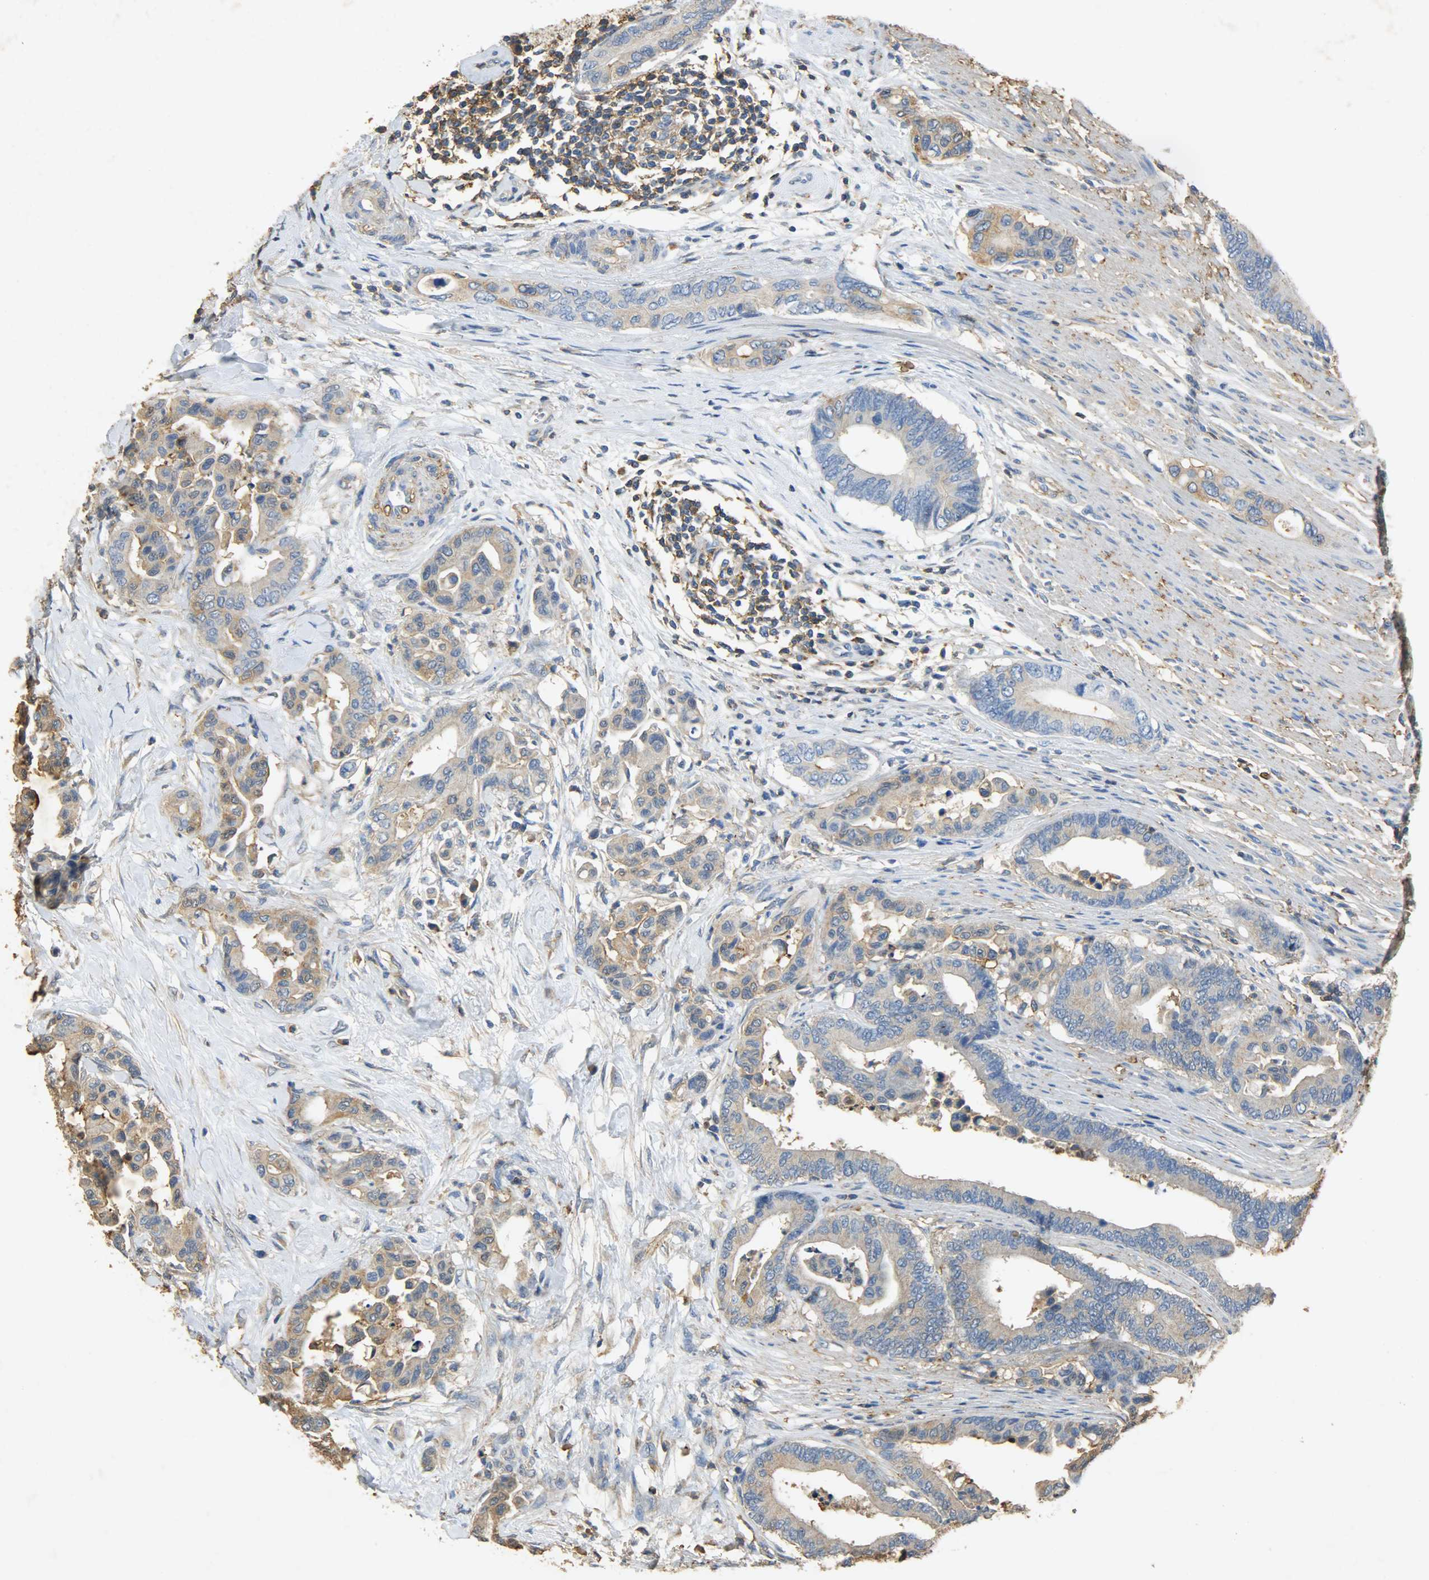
{"staining": {"intensity": "weak", "quantity": ">75%", "location": "cytoplasmic/membranous"}, "tissue": "colorectal cancer", "cell_type": "Tumor cells", "image_type": "cancer", "snomed": [{"axis": "morphology", "description": "Normal tissue, NOS"}, {"axis": "morphology", "description": "Adenocarcinoma, NOS"}, {"axis": "topography", "description": "Colon"}], "caption": "Colorectal cancer (adenocarcinoma) tissue shows weak cytoplasmic/membranous staining in about >75% of tumor cells, visualized by immunohistochemistry. (Stains: DAB in brown, nuclei in blue, Microscopy: brightfield microscopy at high magnification).", "gene": "ANXA6", "patient": {"sex": "male", "age": 82}}